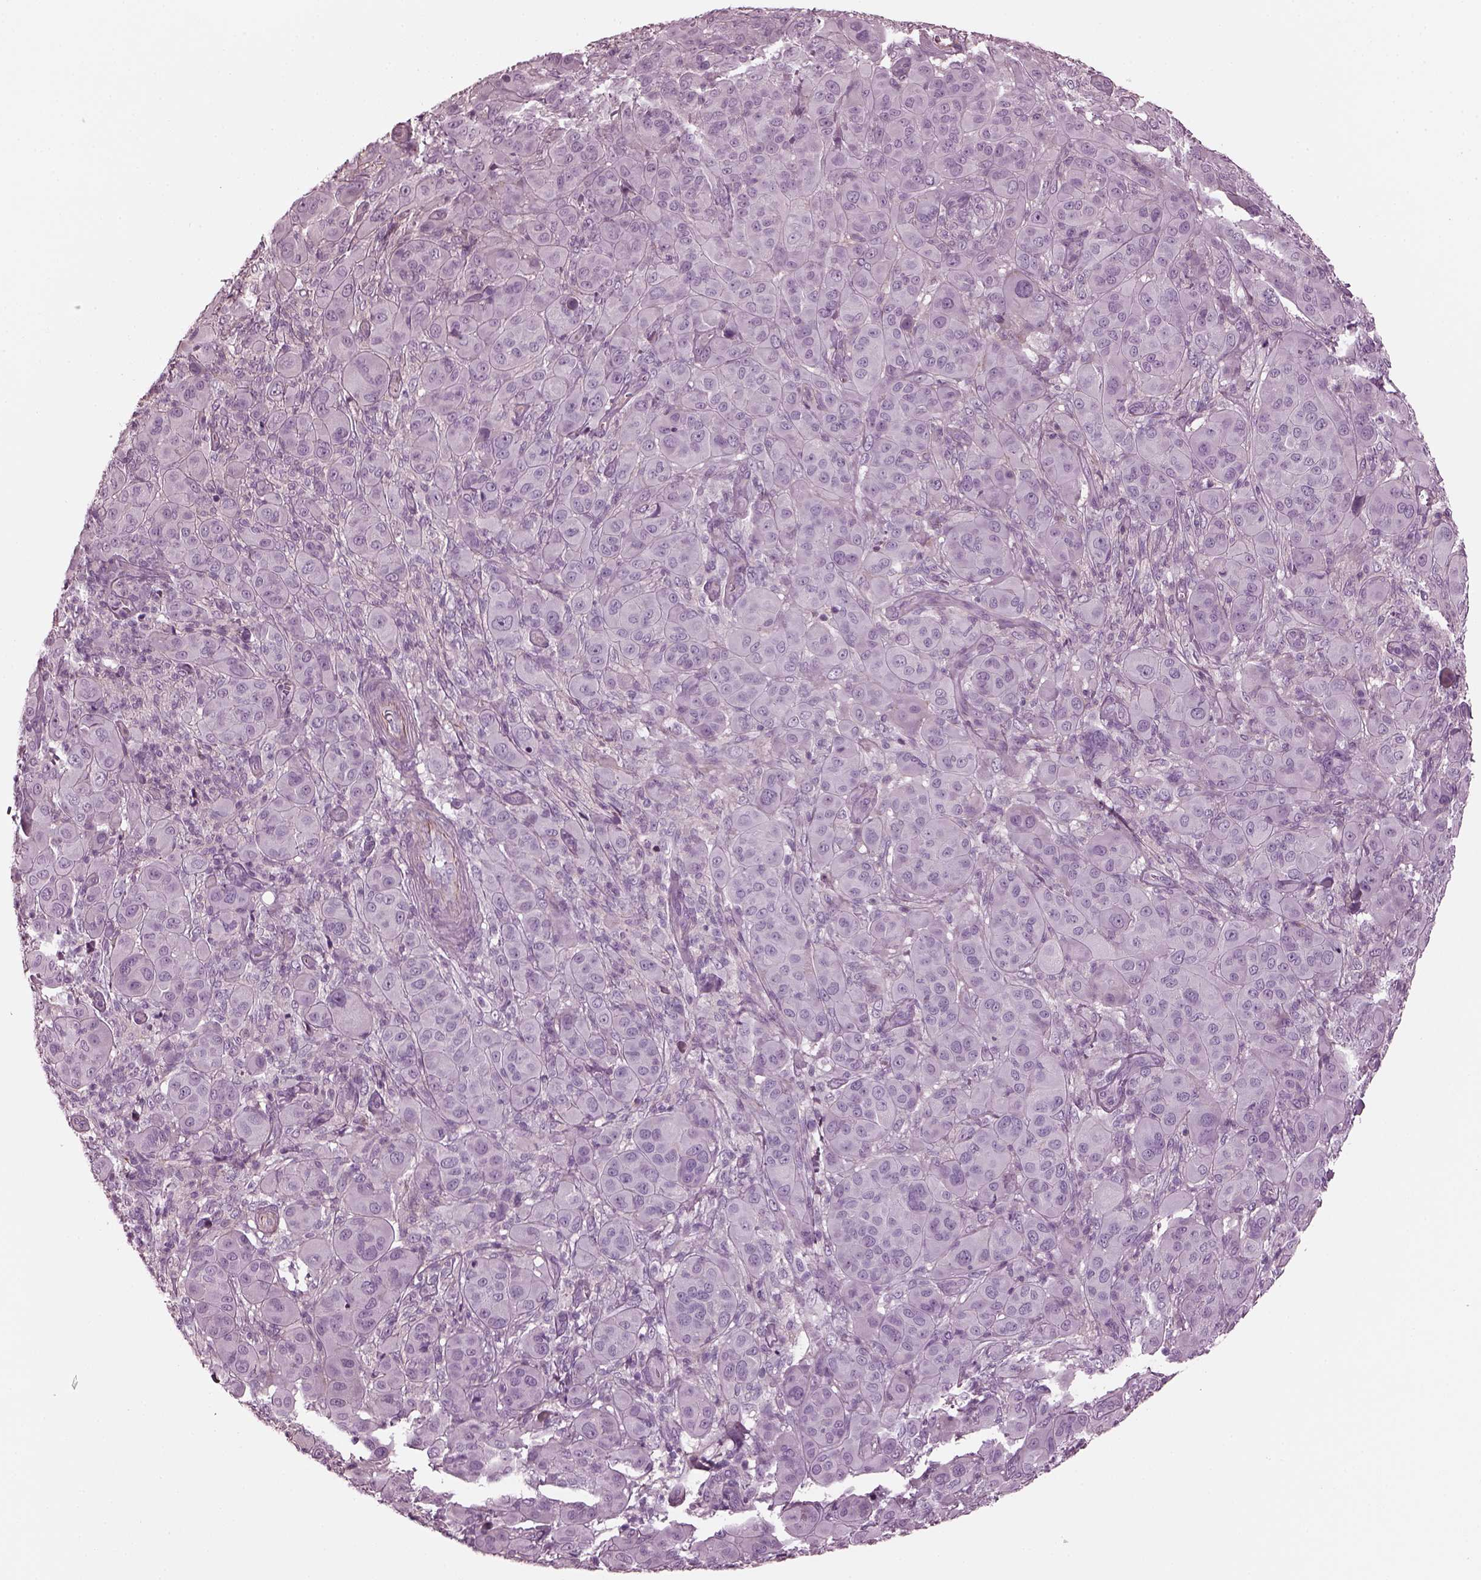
{"staining": {"intensity": "negative", "quantity": "none", "location": "none"}, "tissue": "melanoma", "cell_type": "Tumor cells", "image_type": "cancer", "snomed": [{"axis": "morphology", "description": "Malignant melanoma, NOS"}, {"axis": "topography", "description": "Skin"}], "caption": "A histopathology image of human malignant melanoma is negative for staining in tumor cells. (Immunohistochemistry, brightfield microscopy, high magnification).", "gene": "GDF11", "patient": {"sex": "female", "age": 87}}